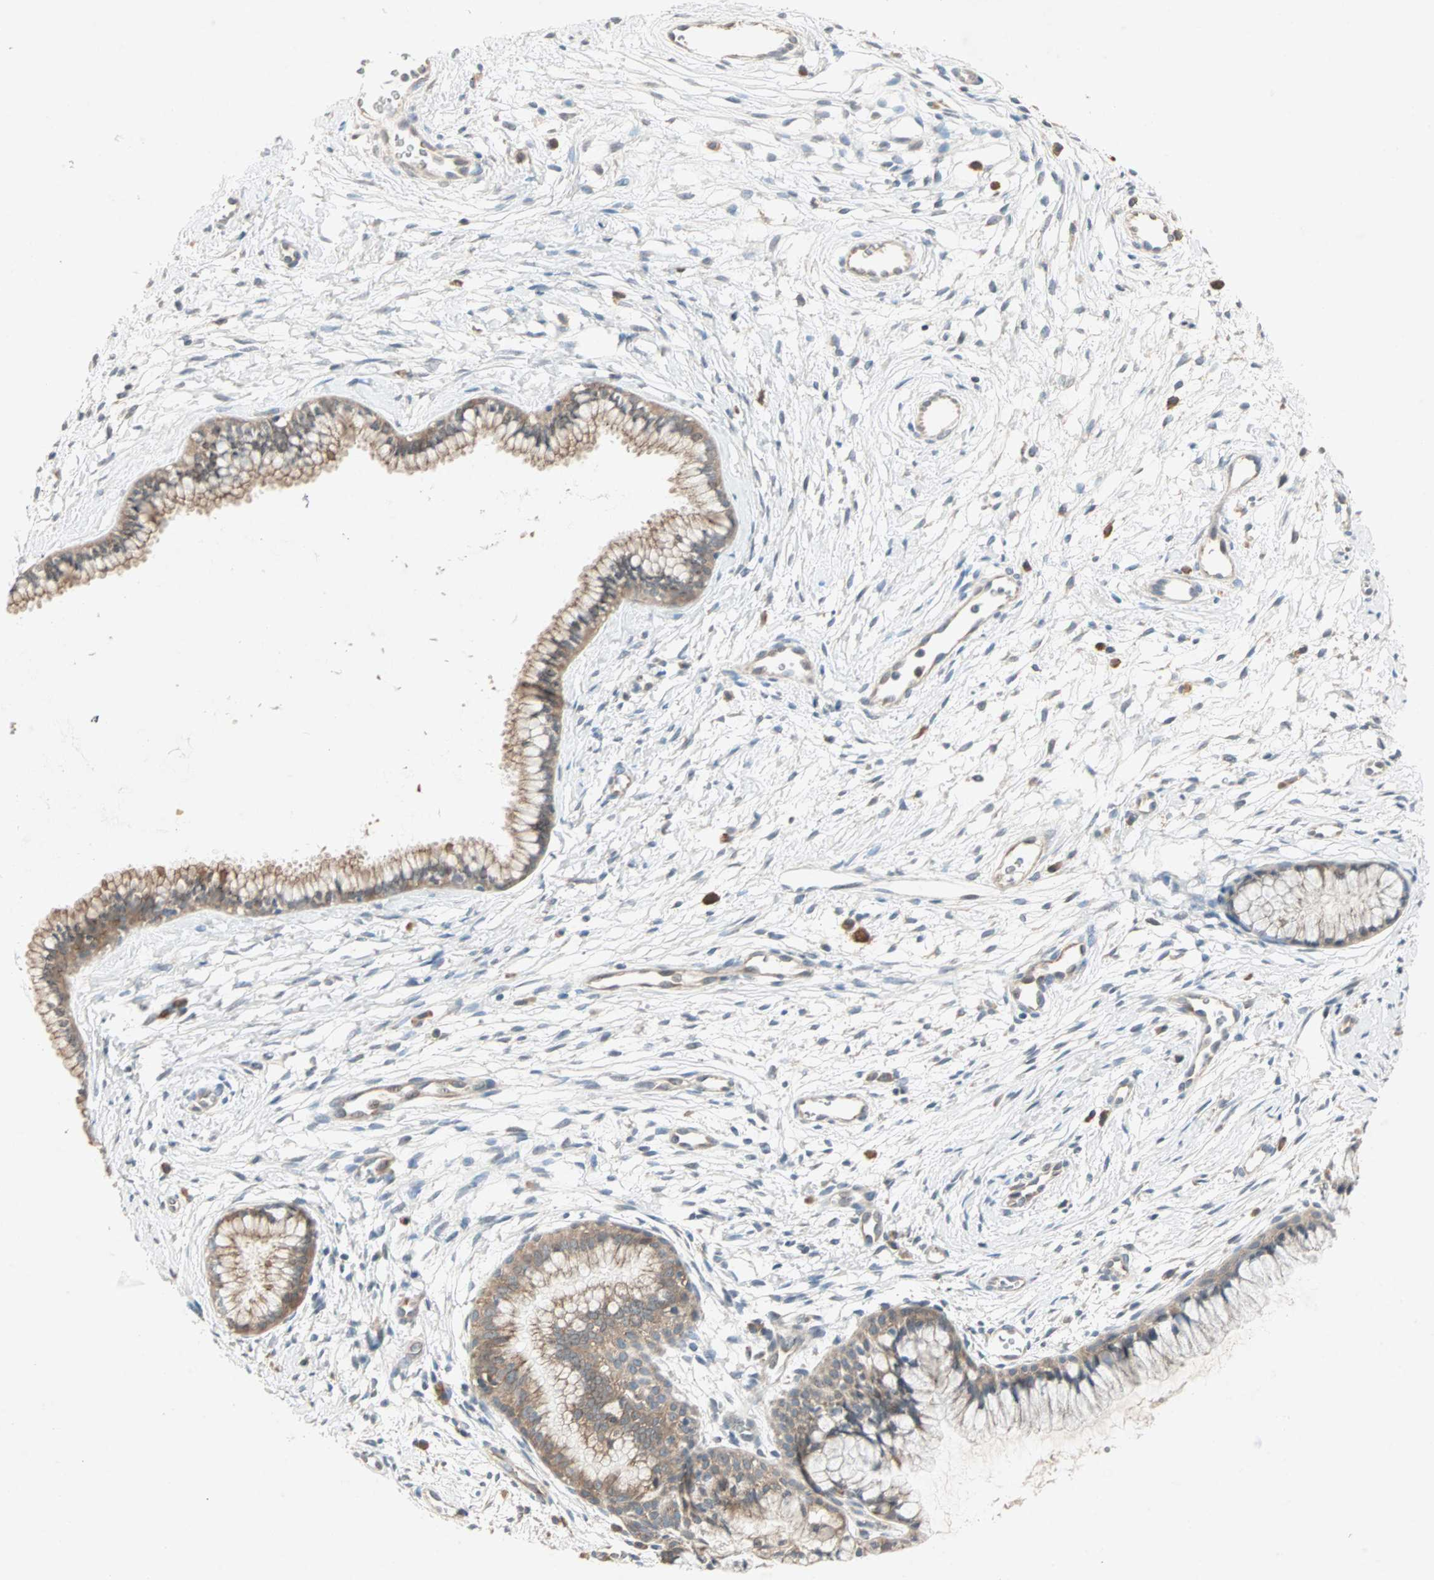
{"staining": {"intensity": "moderate", "quantity": ">75%", "location": "cytoplasmic/membranous"}, "tissue": "cervix", "cell_type": "Glandular cells", "image_type": "normal", "snomed": [{"axis": "morphology", "description": "Normal tissue, NOS"}, {"axis": "topography", "description": "Cervix"}], "caption": "Immunohistochemistry histopathology image of normal human cervix stained for a protein (brown), which reveals medium levels of moderate cytoplasmic/membranous positivity in approximately >75% of glandular cells.", "gene": "TTF2", "patient": {"sex": "female", "age": 39}}